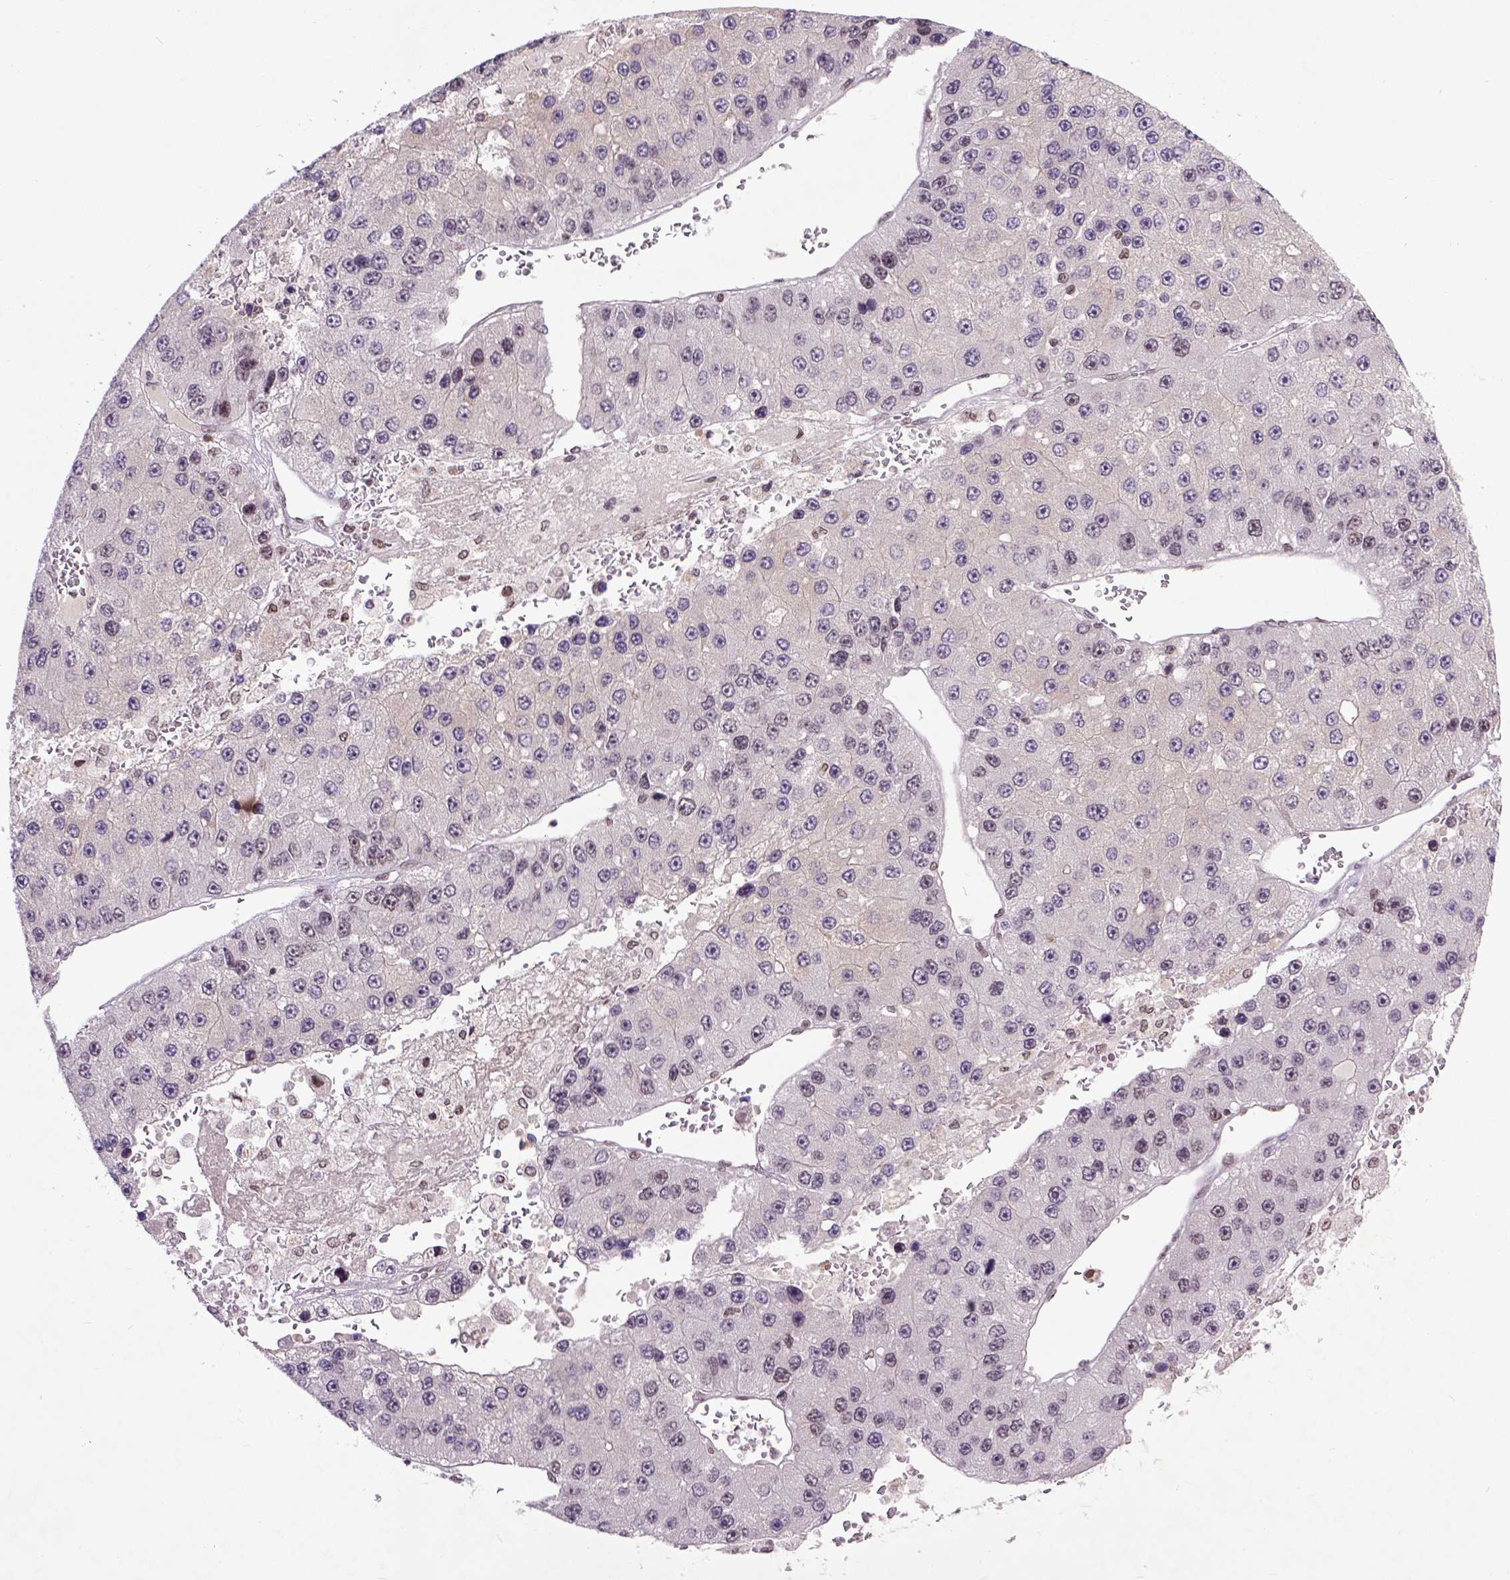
{"staining": {"intensity": "negative", "quantity": "none", "location": "none"}, "tissue": "liver cancer", "cell_type": "Tumor cells", "image_type": "cancer", "snomed": [{"axis": "morphology", "description": "Carcinoma, Hepatocellular, NOS"}, {"axis": "topography", "description": "Liver"}], "caption": "The micrograph demonstrates no significant expression in tumor cells of hepatocellular carcinoma (liver). (DAB (3,3'-diaminobenzidine) immunohistochemistry (IHC), high magnification).", "gene": "RCC2", "patient": {"sex": "female", "age": 73}}